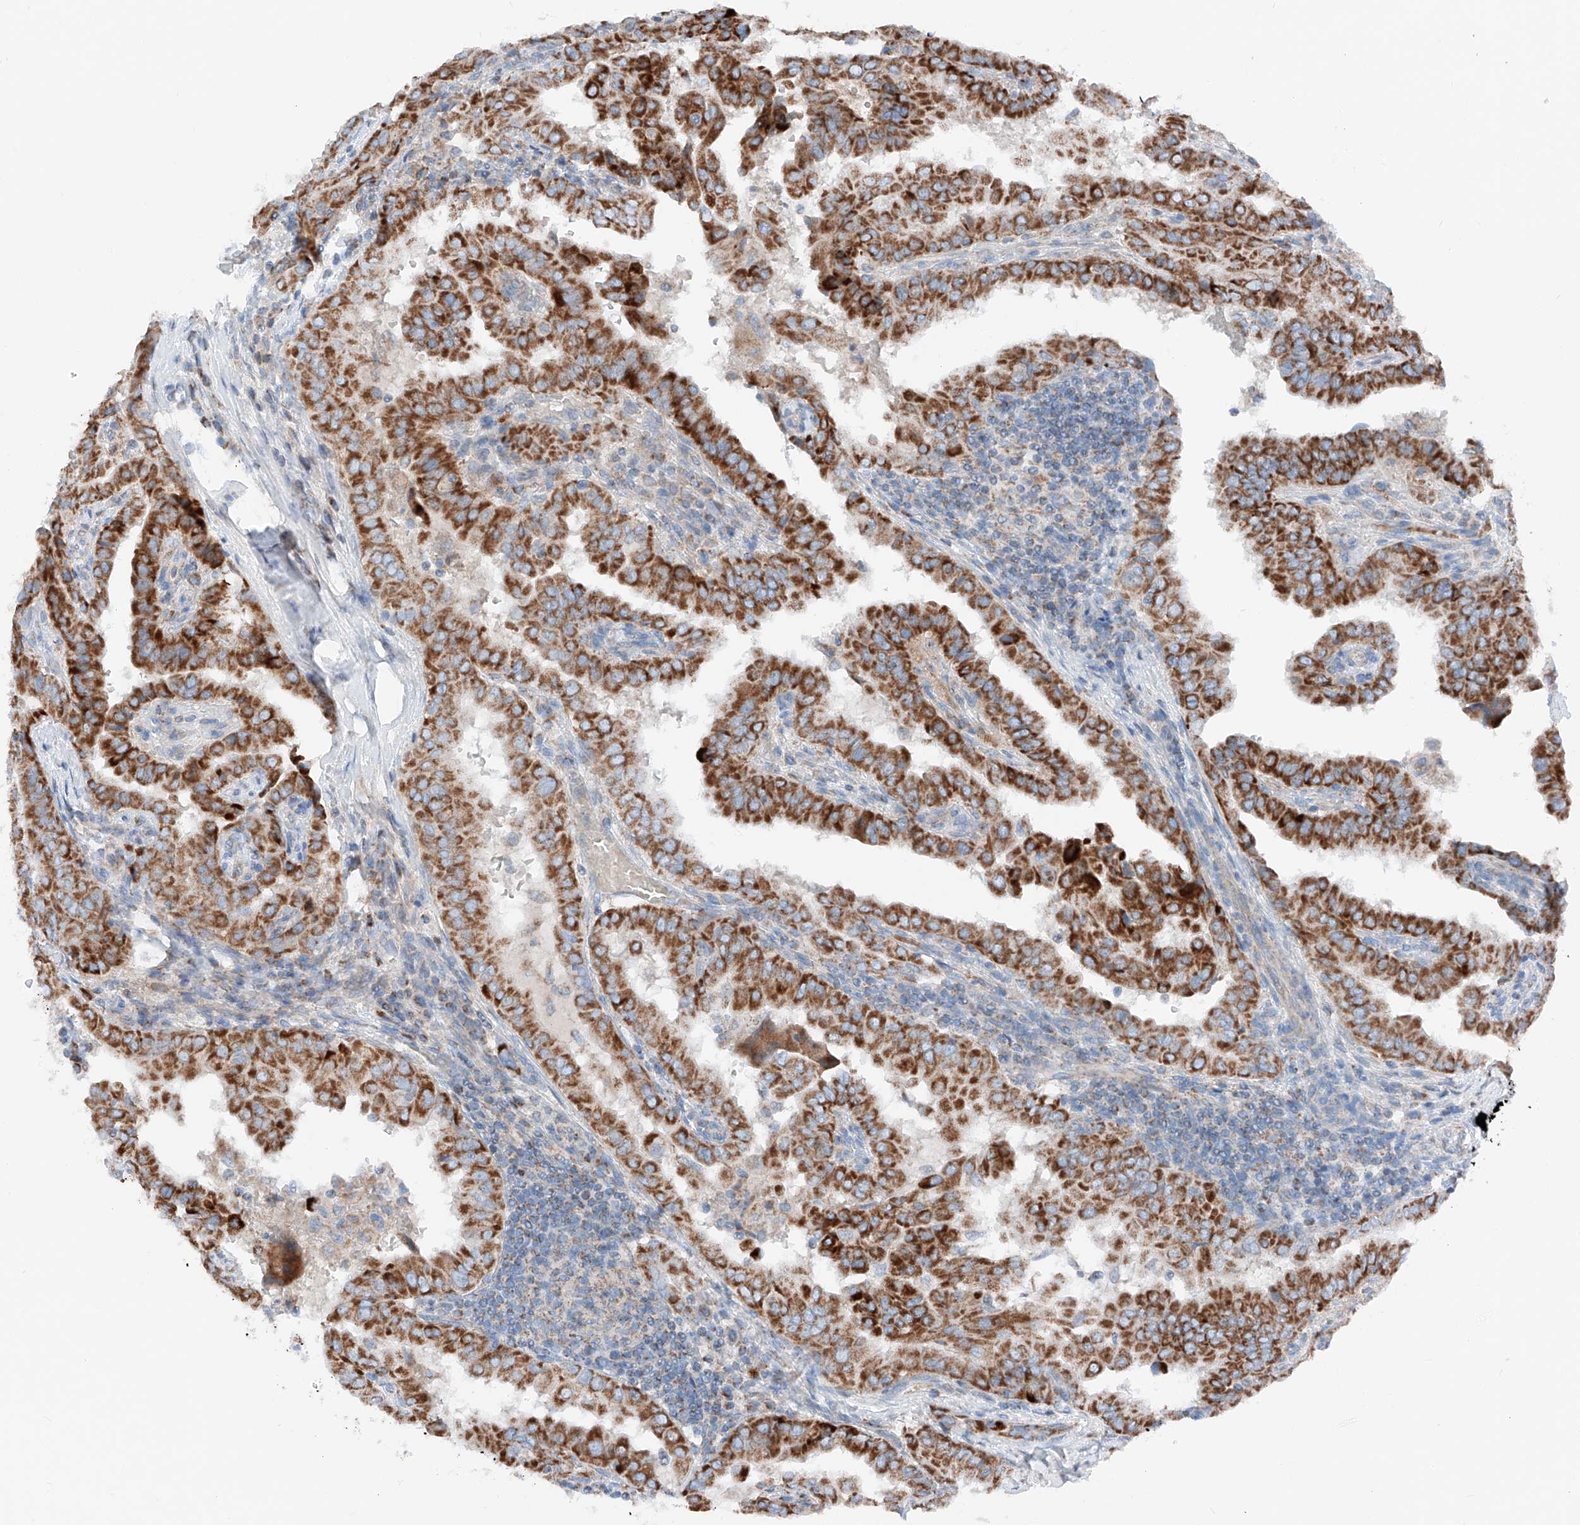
{"staining": {"intensity": "strong", "quantity": ">75%", "location": "cytoplasmic/membranous"}, "tissue": "thyroid cancer", "cell_type": "Tumor cells", "image_type": "cancer", "snomed": [{"axis": "morphology", "description": "Papillary adenocarcinoma, NOS"}, {"axis": "topography", "description": "Thyroid gland"}], "caption": "A brown stain highlights strong cytoplasmic/membranous positivity of a protein in thyroid cancer tumor cells.", "gene": "MRAP", "patient": {"sex": "male", "age": 33}}